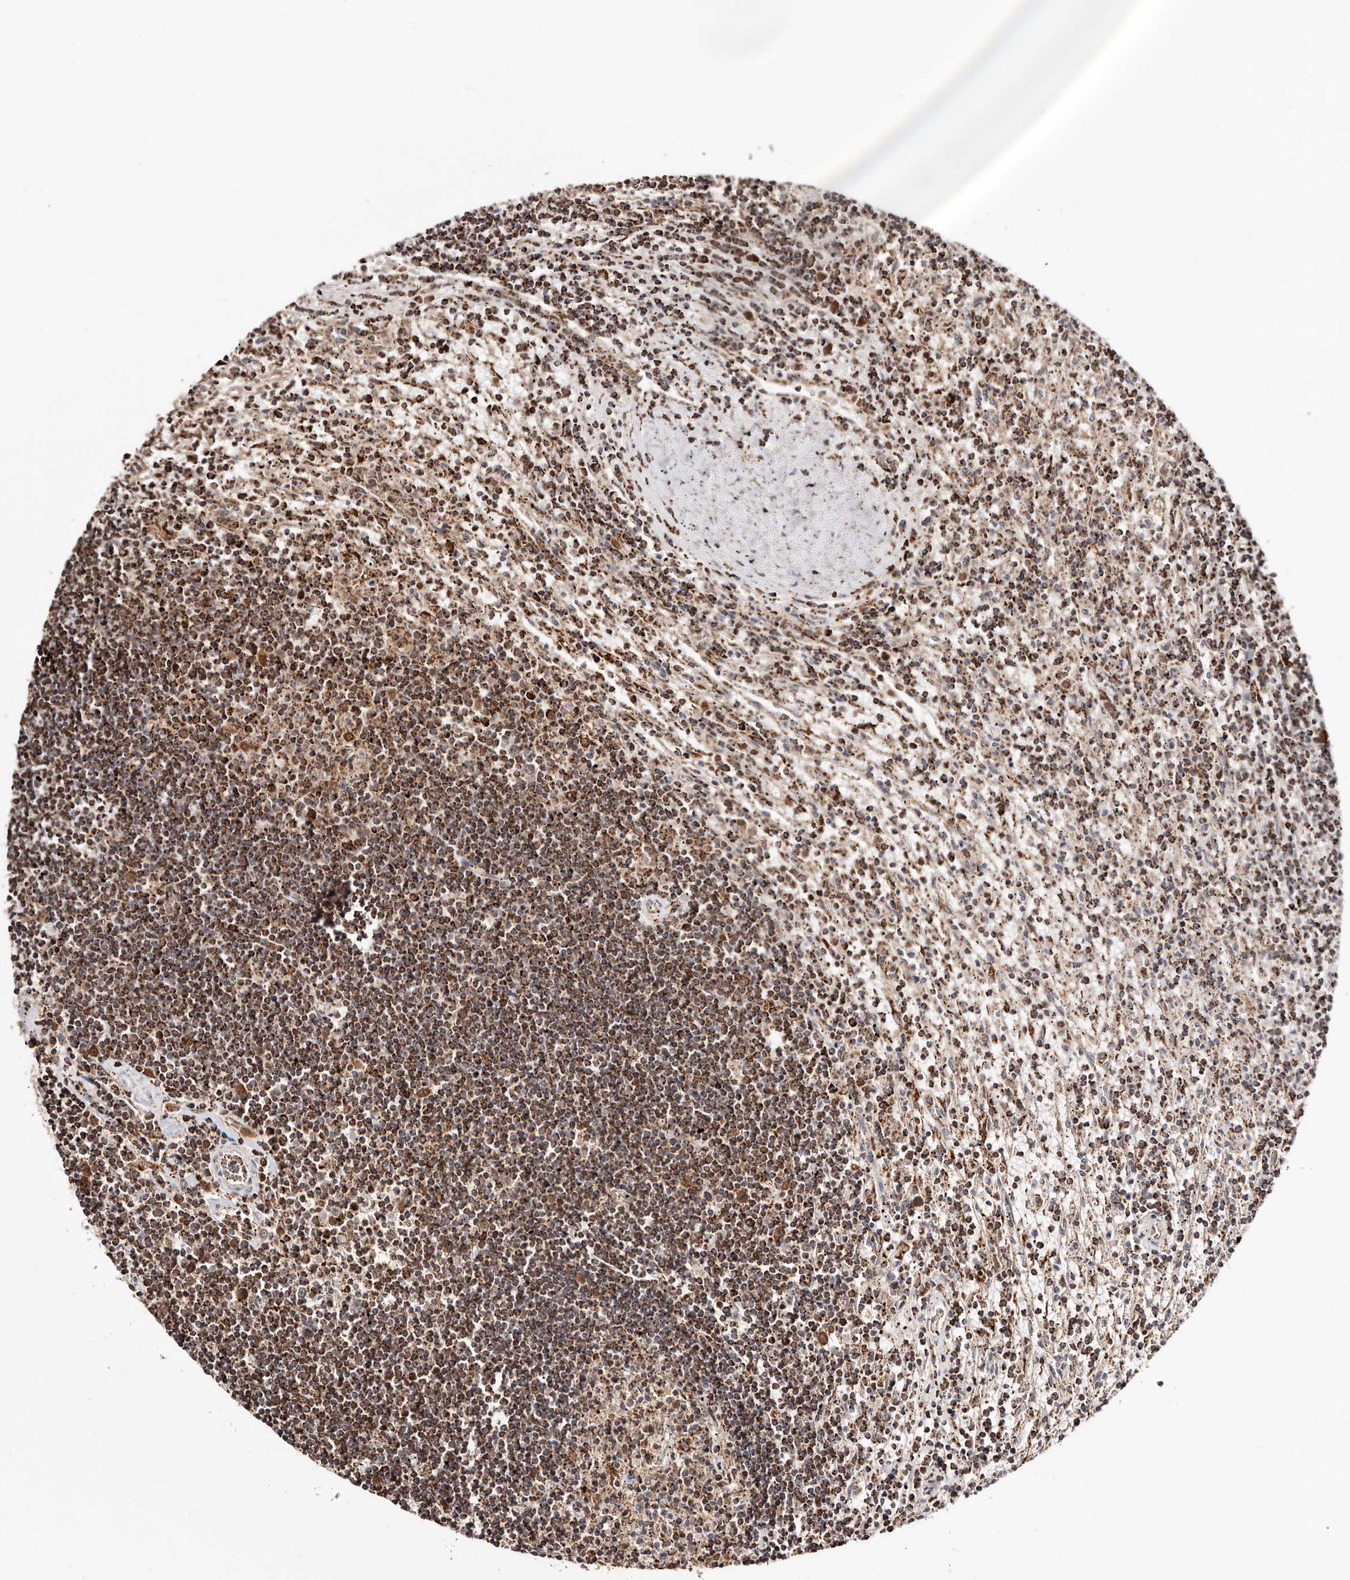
{"staining": {"intensity": "strong", "quantity": ">75%", "location": "cytoplasmic/membranous"}, "tissue": "lymphoma", "cell_type": "Tumor cells", "image_type": "cancer", "snomed": [{"axis": "morphology", "description": "Malignant lymphoma, non-Hodgkin's type, Low grade"}, {"axis": "topography", "description": "Spleen"}], "caption": "Tumor cells reveal strong cytoplasmic/membranous expression in about >75% of cells in lymphoma.", "gene": "PRKACB", "patient": {"sex": "male", "age": 76}}